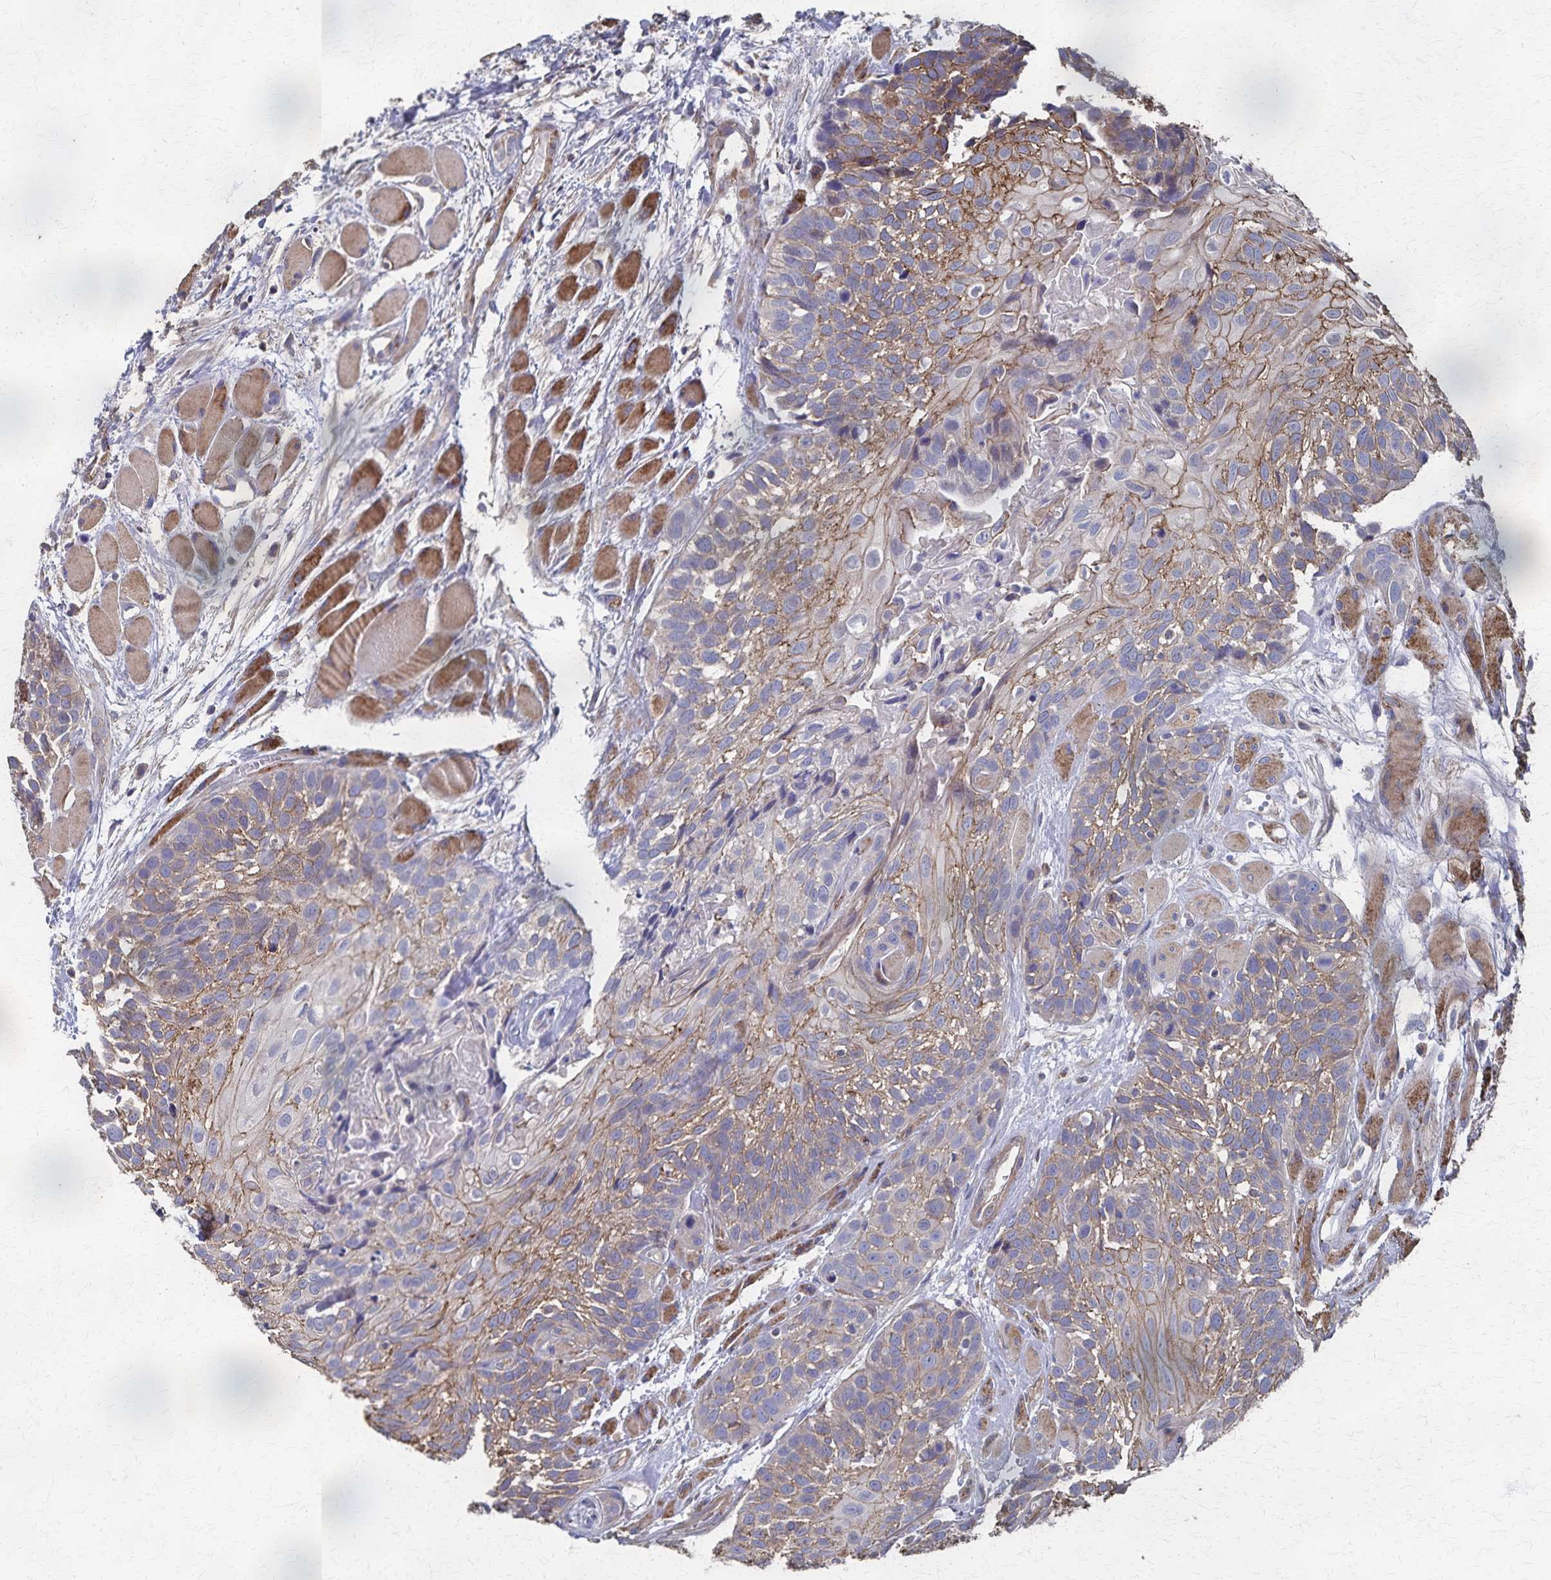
{"staining": {"intensity": "moderate", "quantity": "25%-75%", "location": "cytoplasmic/membranous"}, "tissue": "head and neck cancer", "cell_type": "Tumor cells", "image_type": "cancer", "snomed": [{"axis": "morphology", "description": "Squamous cell carcinoma, NOS"}, {"axis": "topography", "description": "Head-Neck"}], "caption": "Human squamous cell carcinoma (head and neck) stained for a protein (brown) shows moderate cytoplasmic/membranous positive staining in about 25%-75% of tumor cells.", "gene": "PGAP2", "patient": {"sex": "female", "age": 50}}